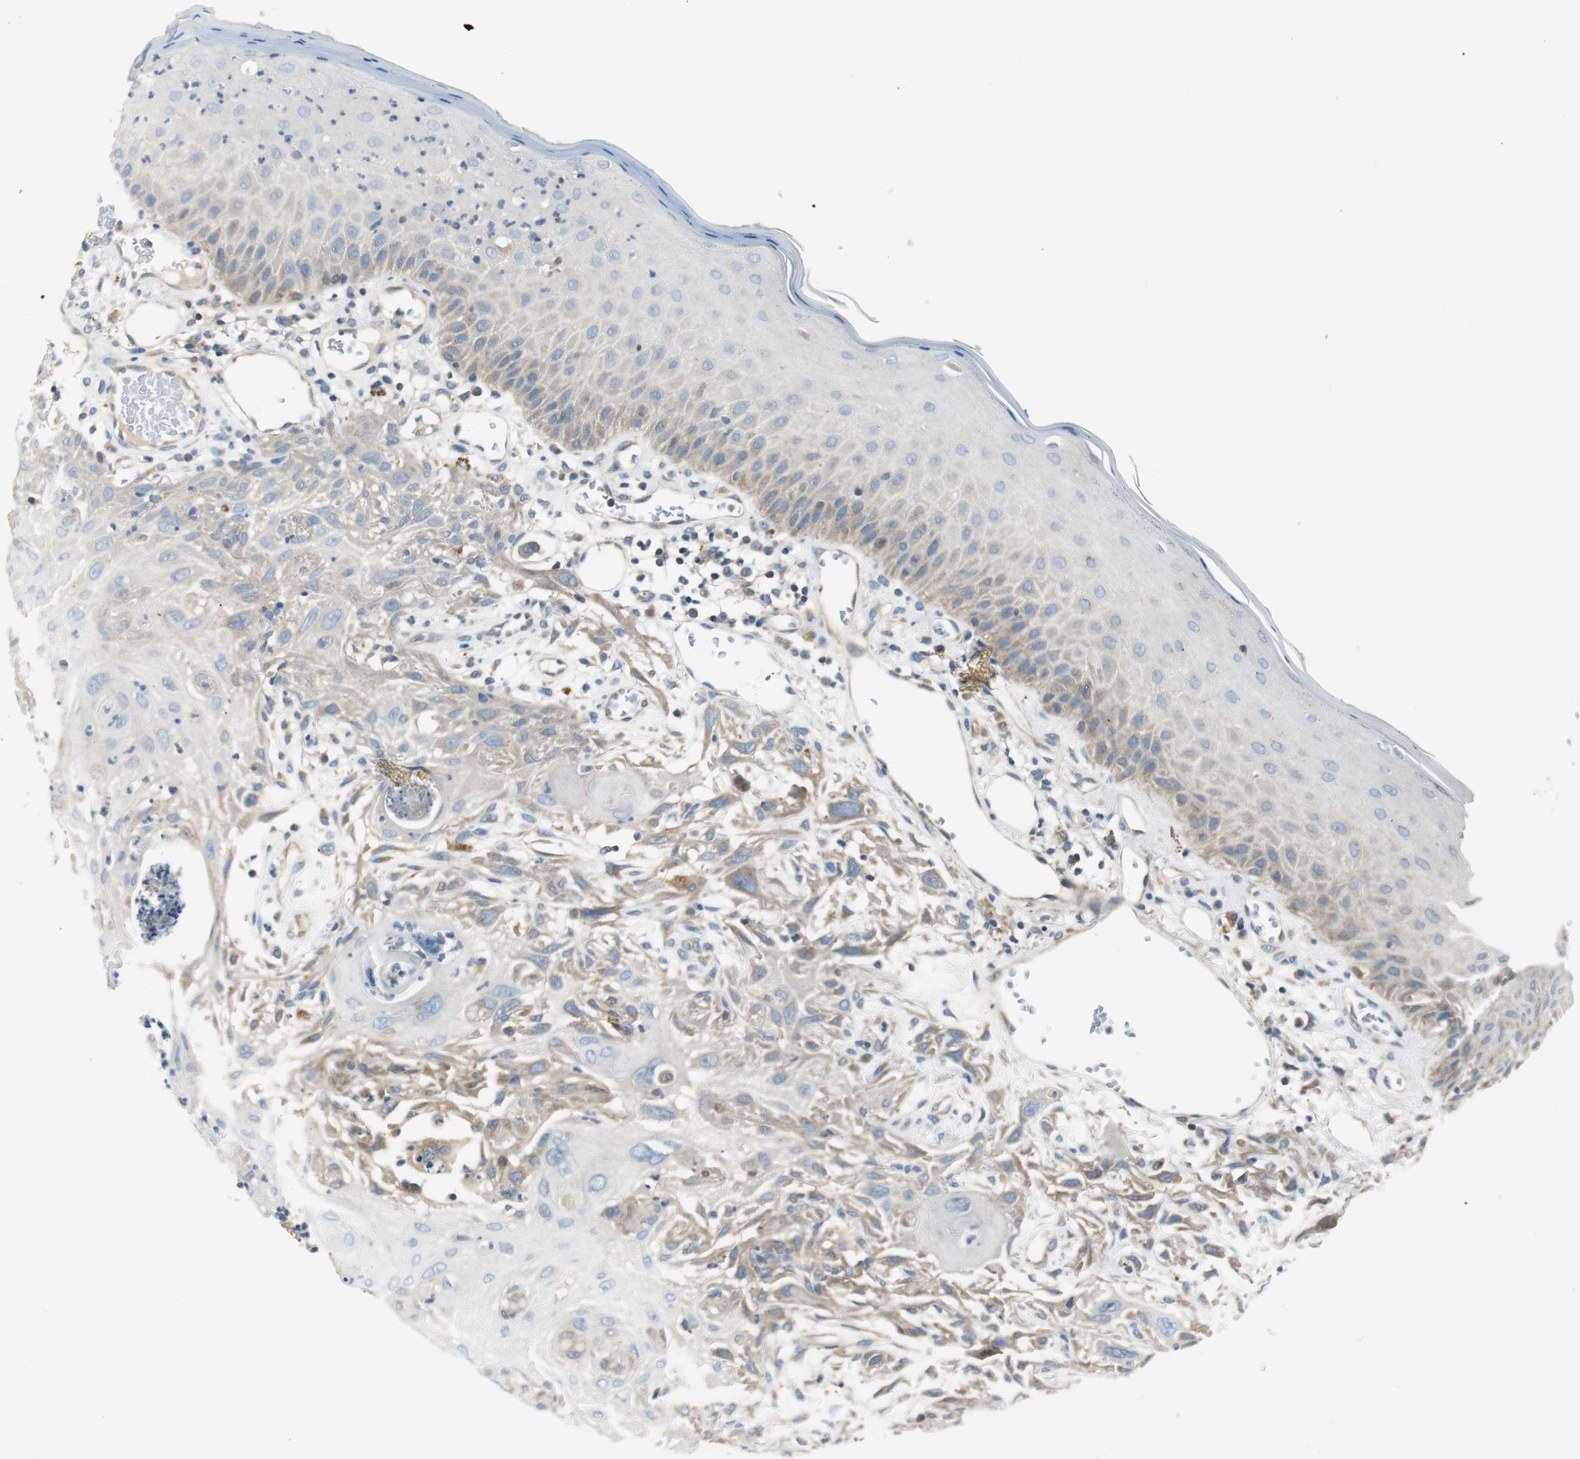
{"staining": {"intensity": "weak", "quantity": ">75%", "location": "cytoplasmic/membranous"}, "tissue": "skin cancer", "cell_type": "Tumor cells", "image_type": "cancer", "snomed": [{"axis": "morphology", "description": "Squamous cell carcinoma, NOS"}, {"axis": "topography", "description": "Skin"}], "caption": "Protein expression analysis of skin squamous cell carcinoma demonstrates weak cytoplasmic/membranous staining in approximately >75% of tumor cells. Immunohistochemistry stains the protein of interest in brown and the nuclei are stained blue.", "gene": "PRKAA1", "patient": {"sex": "female", "age": 59}}